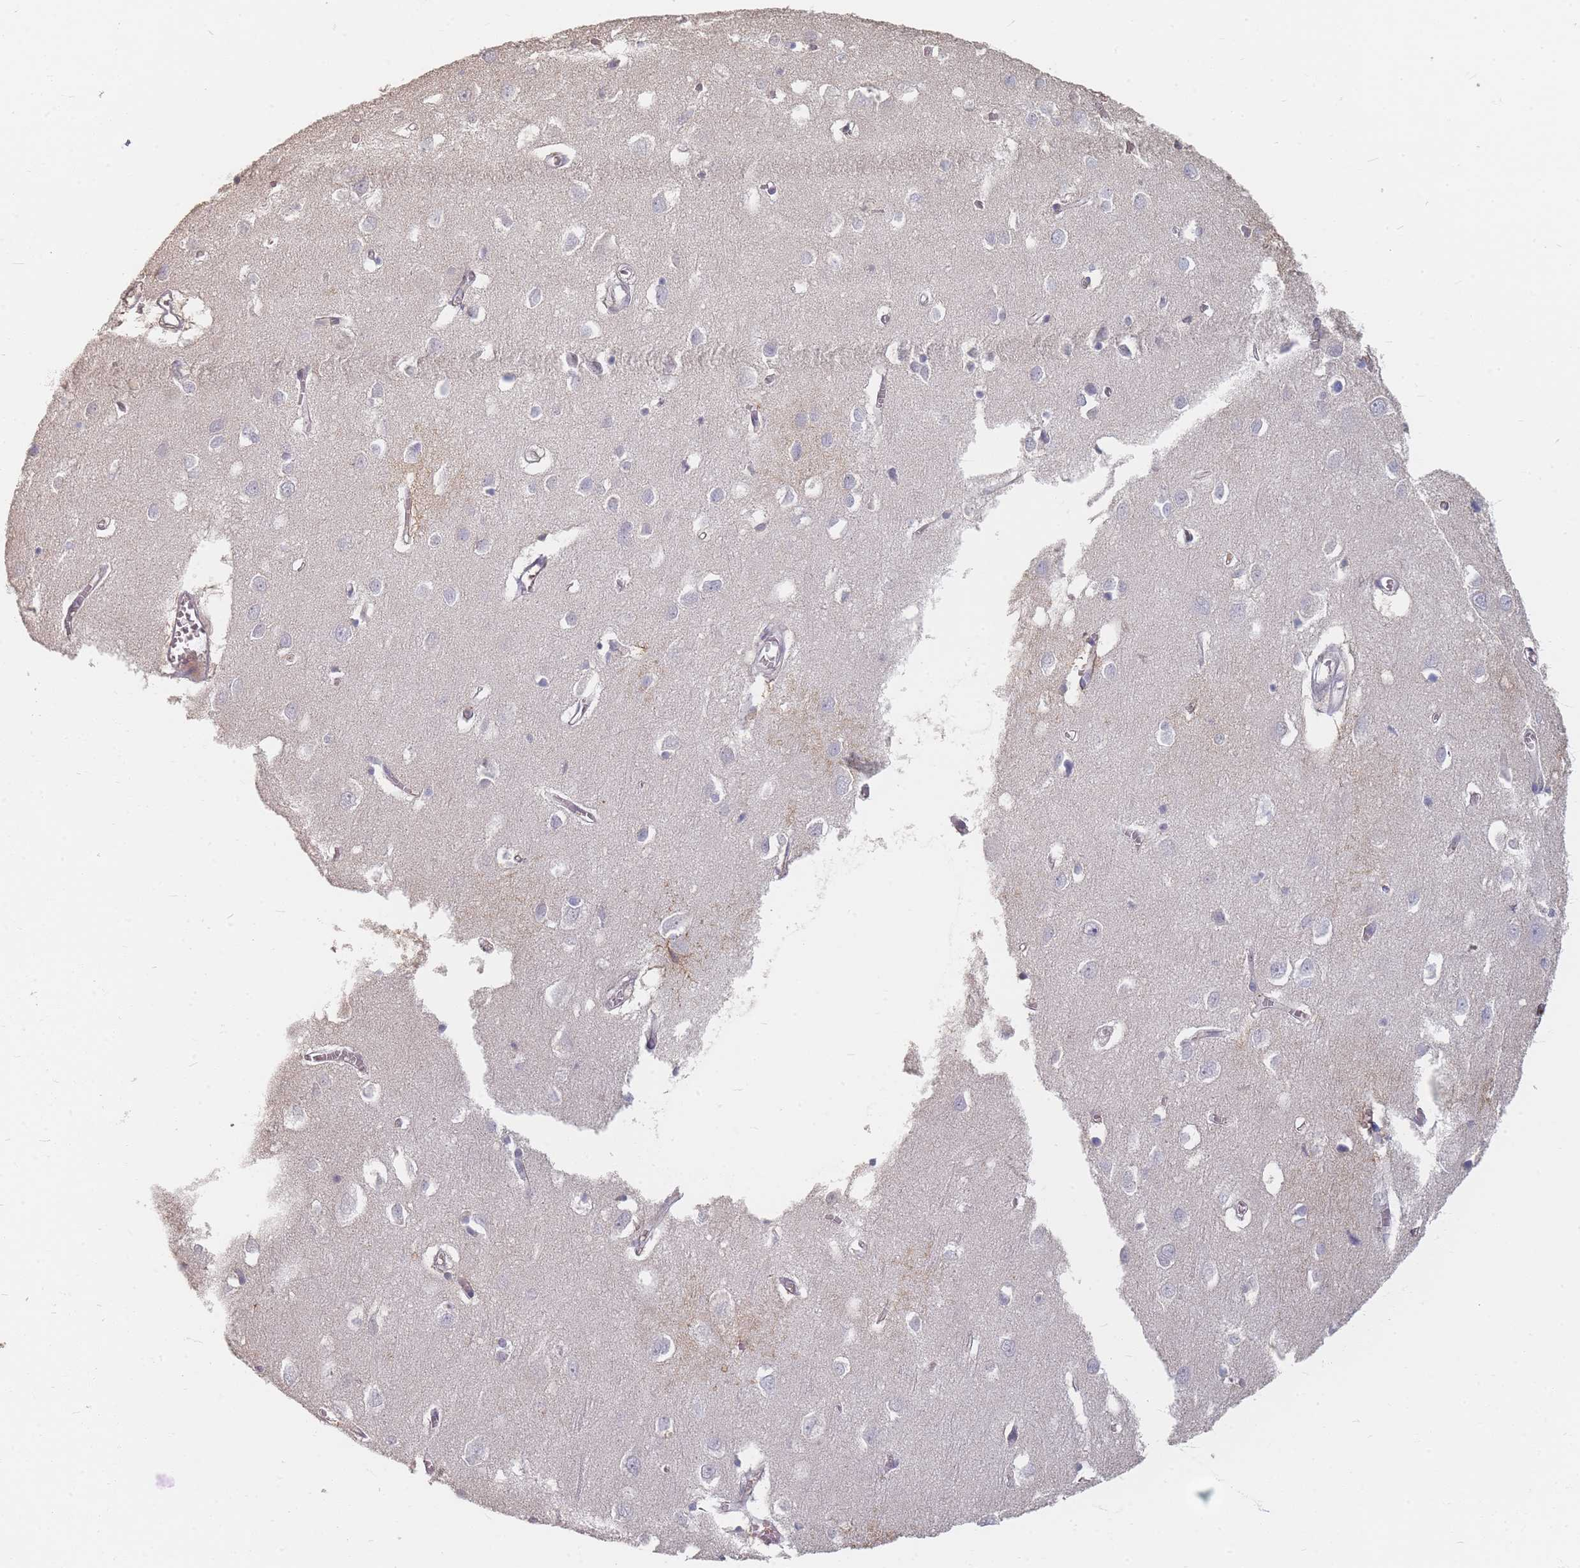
{"staining": {"intensity": "negative", "quantity": "none", "location": "none"}, "tissue": "cerebral cortex", "cell_type": "Endothelial cells", "image_type": "normal", "snomed": [{"axis": "morphology", "description": "Normal tissue, NOS"}, {"axis": "topography", "description": "Cerebral cortex"}], "caption": "Protein analysis of normal cerebral cortex demonstrates no significant expression in endothelial cells.", "gene": "RFTN1", "patient": {"sex": "female", "age": 64}}